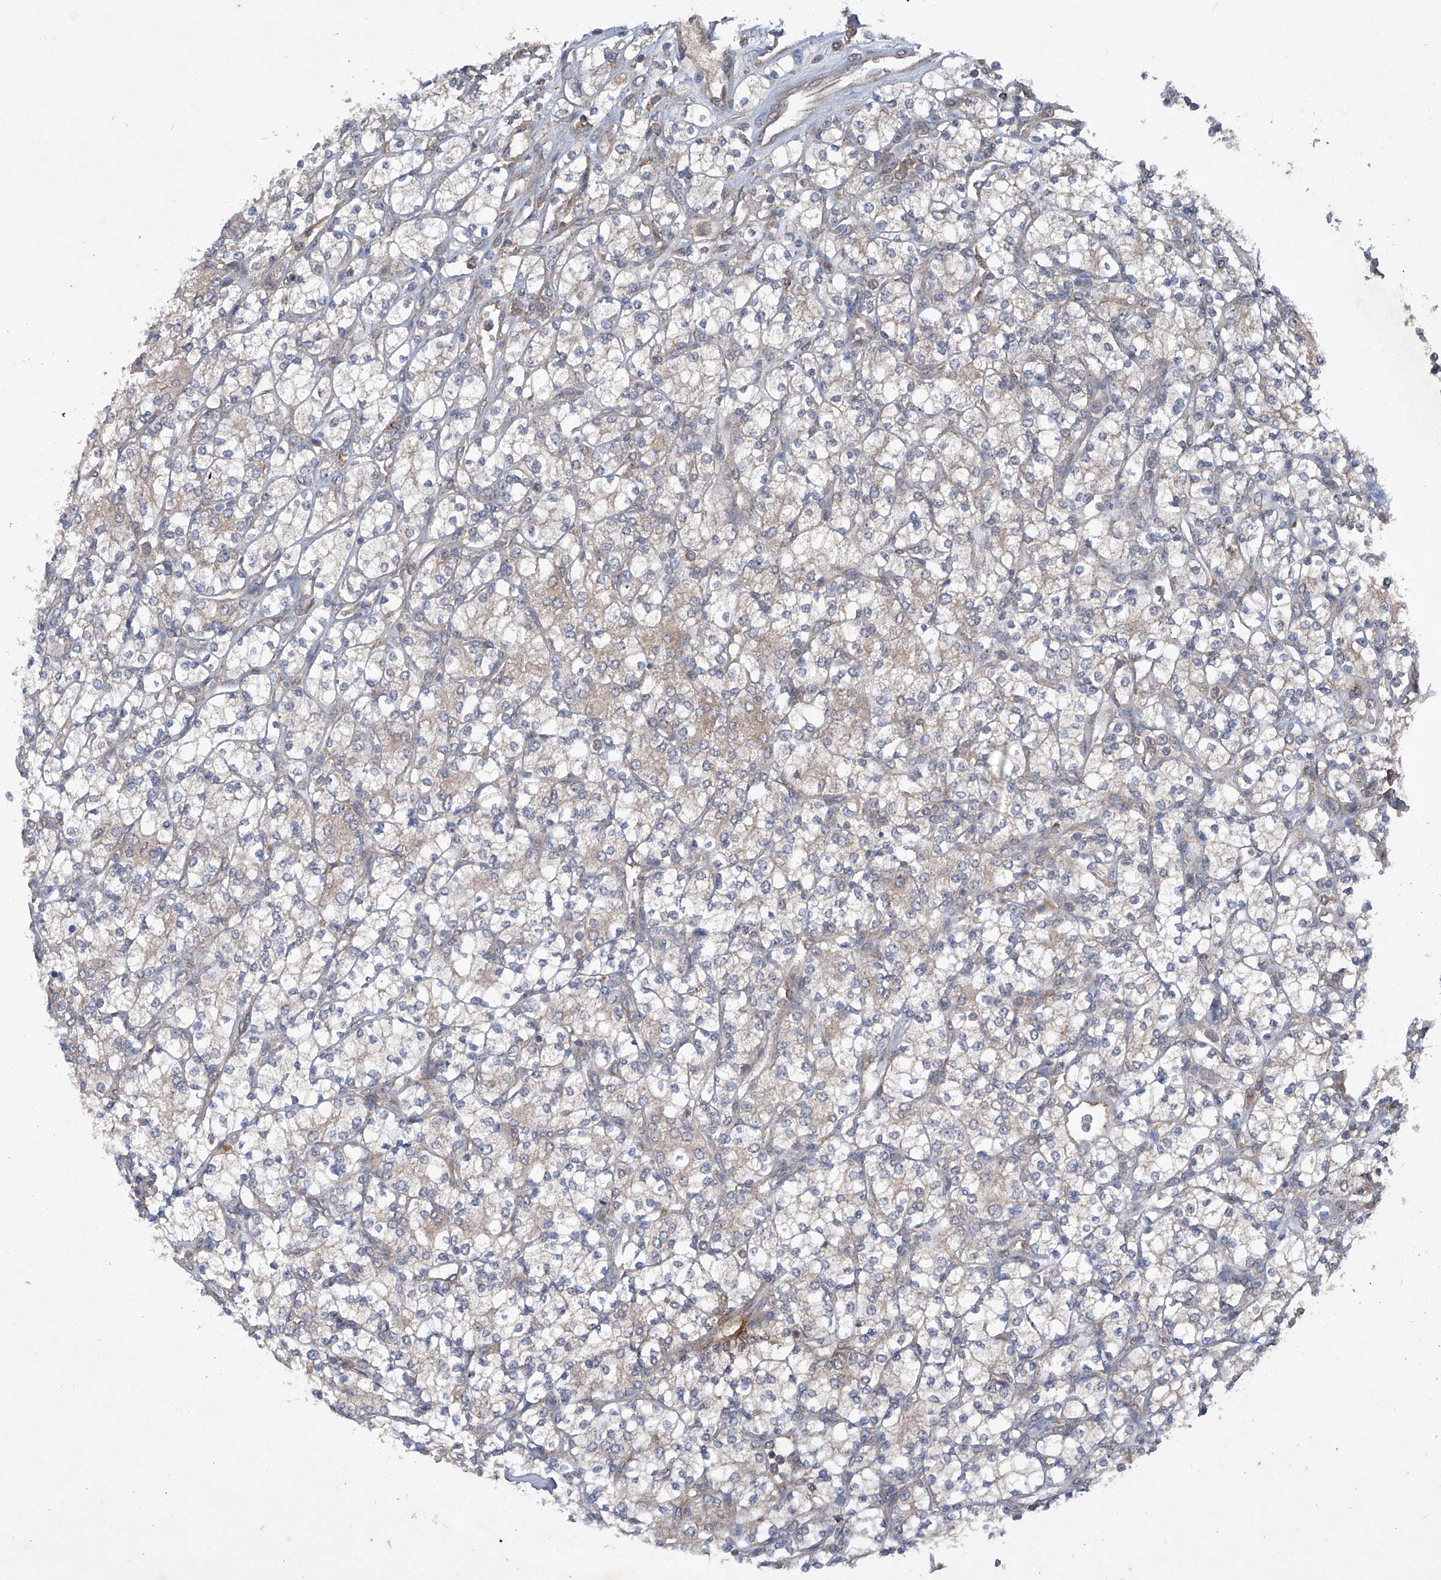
{"staining": {"intensity": "weak", "quantity": "25%-75%", "location": "cytoplasmic/membranous"}, "tissue": "renal cancer", "cell_type": "Tumor cells", "image_type": "cancer", "snomed": [{"axis": "morphology", "description": "Adenocarcinoma, NOS"}, {"axis": "topography", "description": "Kidney"}], "caption": "Tumor cells demonstrate weak cytoplasmic/membranous staining in about 25%-75% of cells in renal cancer (adenocarcinoma).", "gene": "SUMF2", "patient": {"sex": "male", "age": 77}}